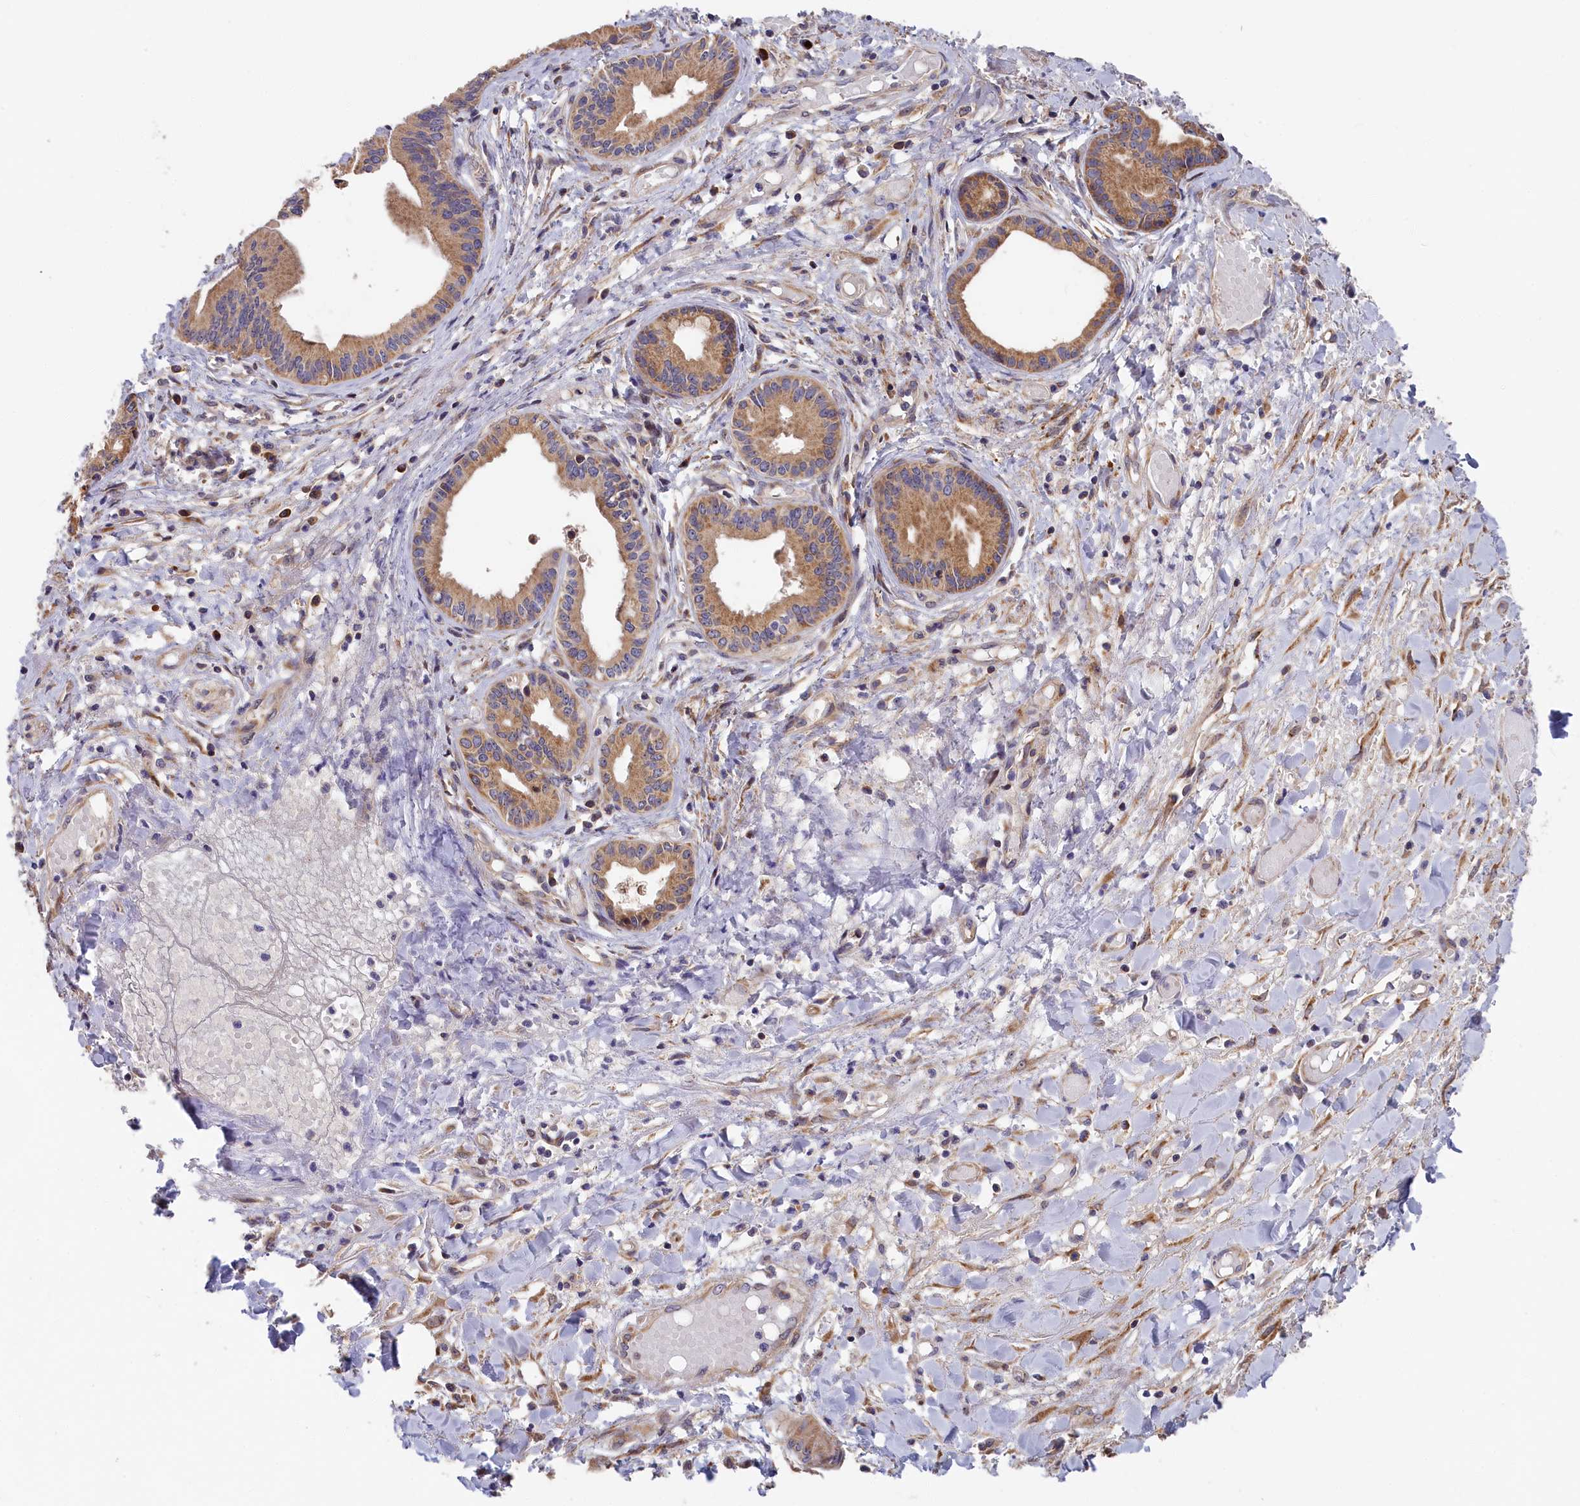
{"staining": {"intensity": "moderate", "quantity": ">75%", "location": "cytoplasmic/membranous"}, "tissue": "pancreatic cancer", "cell_type": "Tumor cells", "image_type": "cancer", "snomed": [{"axis": "morphology", "description": "Adenocarcinoma, NOS"}, {"axis": "topography", "description": "Pancreas"}], "caption": "Tumor cells show moderate cytoplasmic/membranous positivity in about >75% of cells in adenocarcinoma (pancreatic). The staining is performed using DAB brown chromogen to label protein expression. The nuclei are counter-stained blue using hematoxylin.", "gene": "CEP44", "patient": {"sex": "female", "age": 50}}